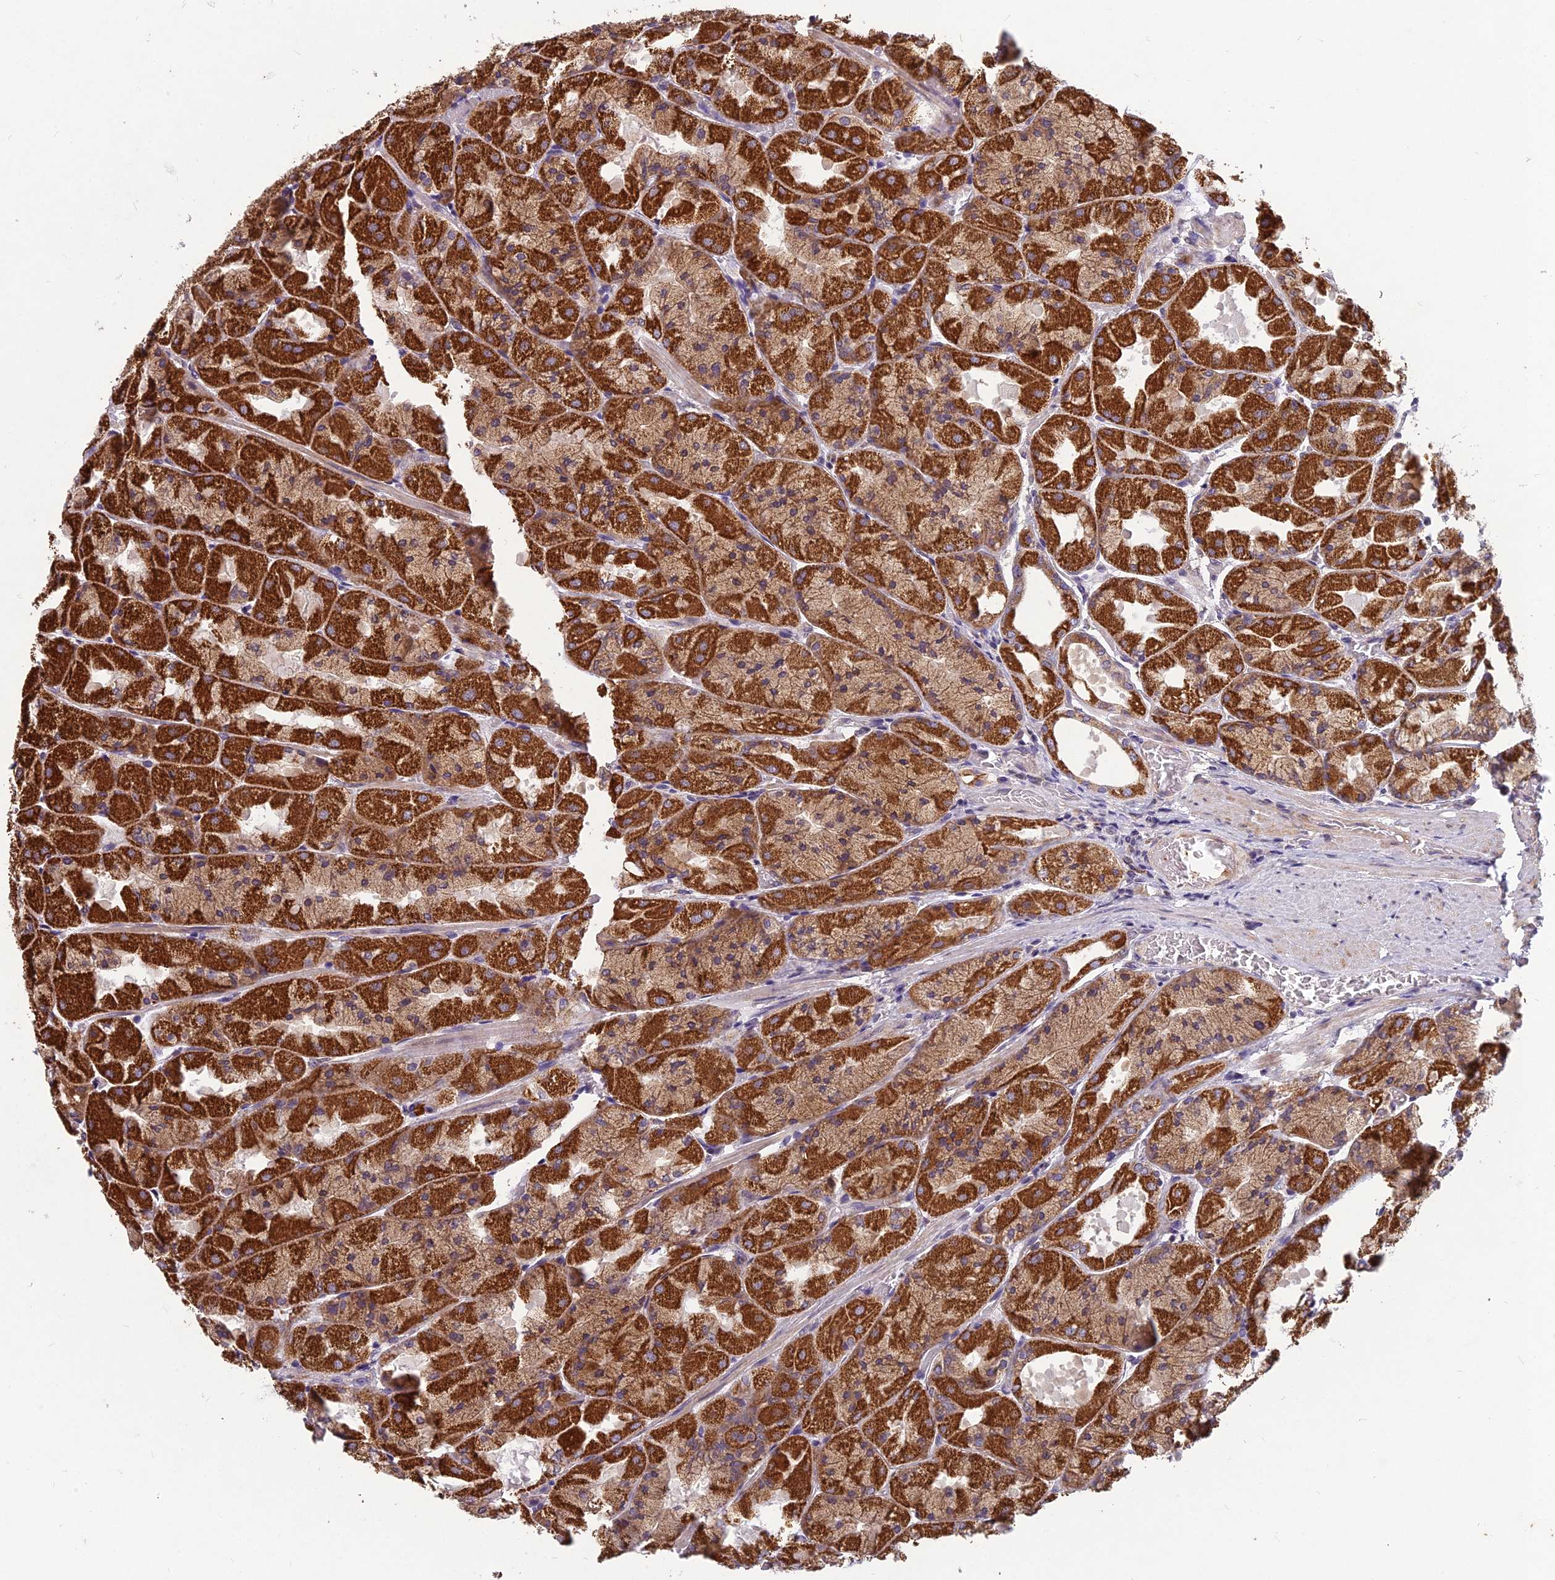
{"staining": {"intensity": "strong", "quantity": ">75%", "location": "cytoplasmic/membranous"}, "tissue": "stomach", "cell_type": "Glandular cells", "image_type": "normal", "snomed": [{"axis": "morphology", "description": "Normal tissue, NOS"}, {"axis": "topography", "description": "Stomach"}], "caption": "Benign stomach was stained to show a protein in brown. There is high levels of strong cytoplasmic/membranous expression in approximately >75% of glandular cells. Immunohistochemistry (ihc) stains the protein in brown and the nuclei are stained blue.", "gene": "ENSG00000188897", "patient": {"sex": "female", "age": 61}}